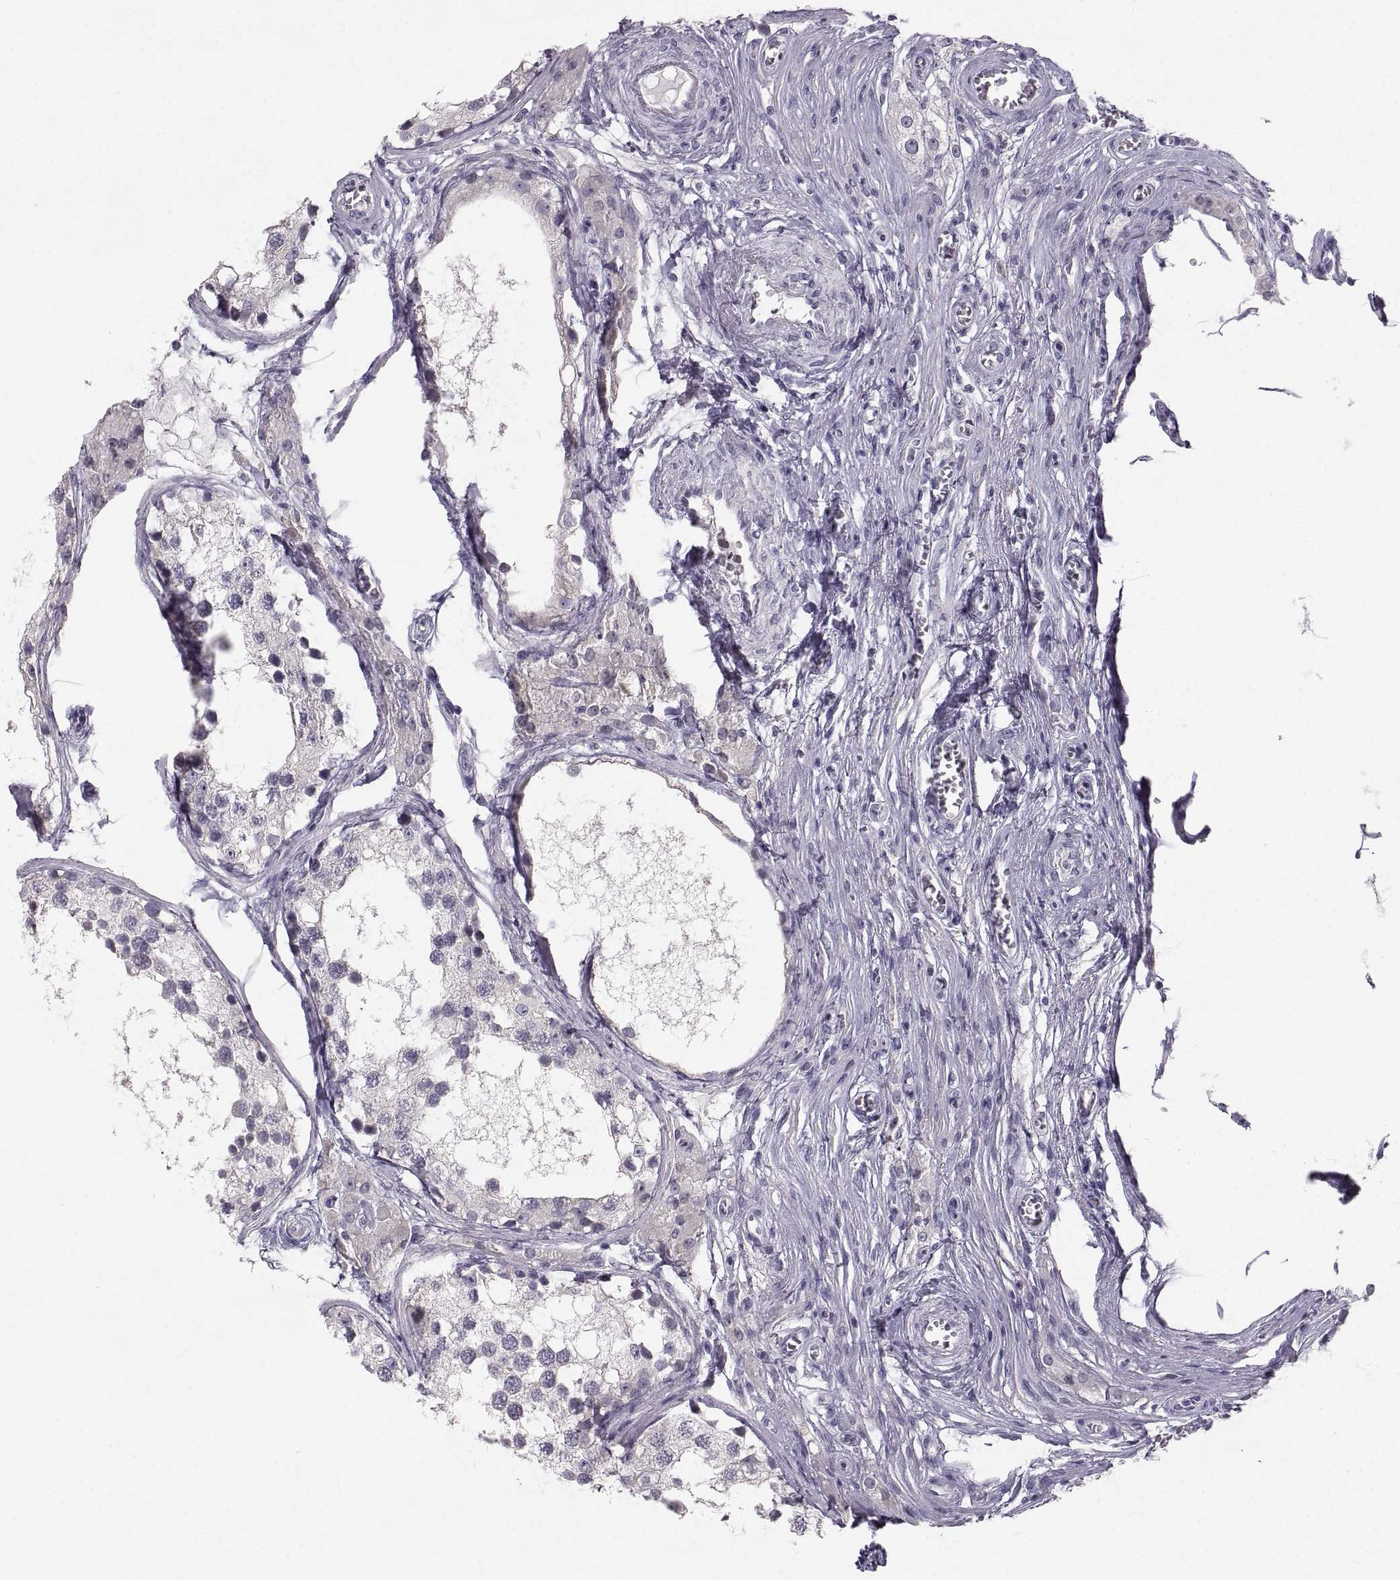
{"staining": {"intensity": "negative", "quantity": "none", "location": "none"}, "tissue": "testis", "cell_type": "Cells in seminiferous ducts", "image_type": "normal", "snomed": [{"axis": "morphology", "description": "Normal tissue, NOS"}, {"axis": "morphology", "description": "Seminoma, NOS"}, {"axis": "topography", "description": "Testis"}], "caption": "A high-resolution photomicrograph shows IHC staining of unremarkable testis, which demonstrates no significant staining in cells in seminiferous ducts. (DAB immunohistochemistry (IHC) with hematoxylin counter stain).", "gene": "ZNF185", "patient": {"sex": "male", "age": 65}}